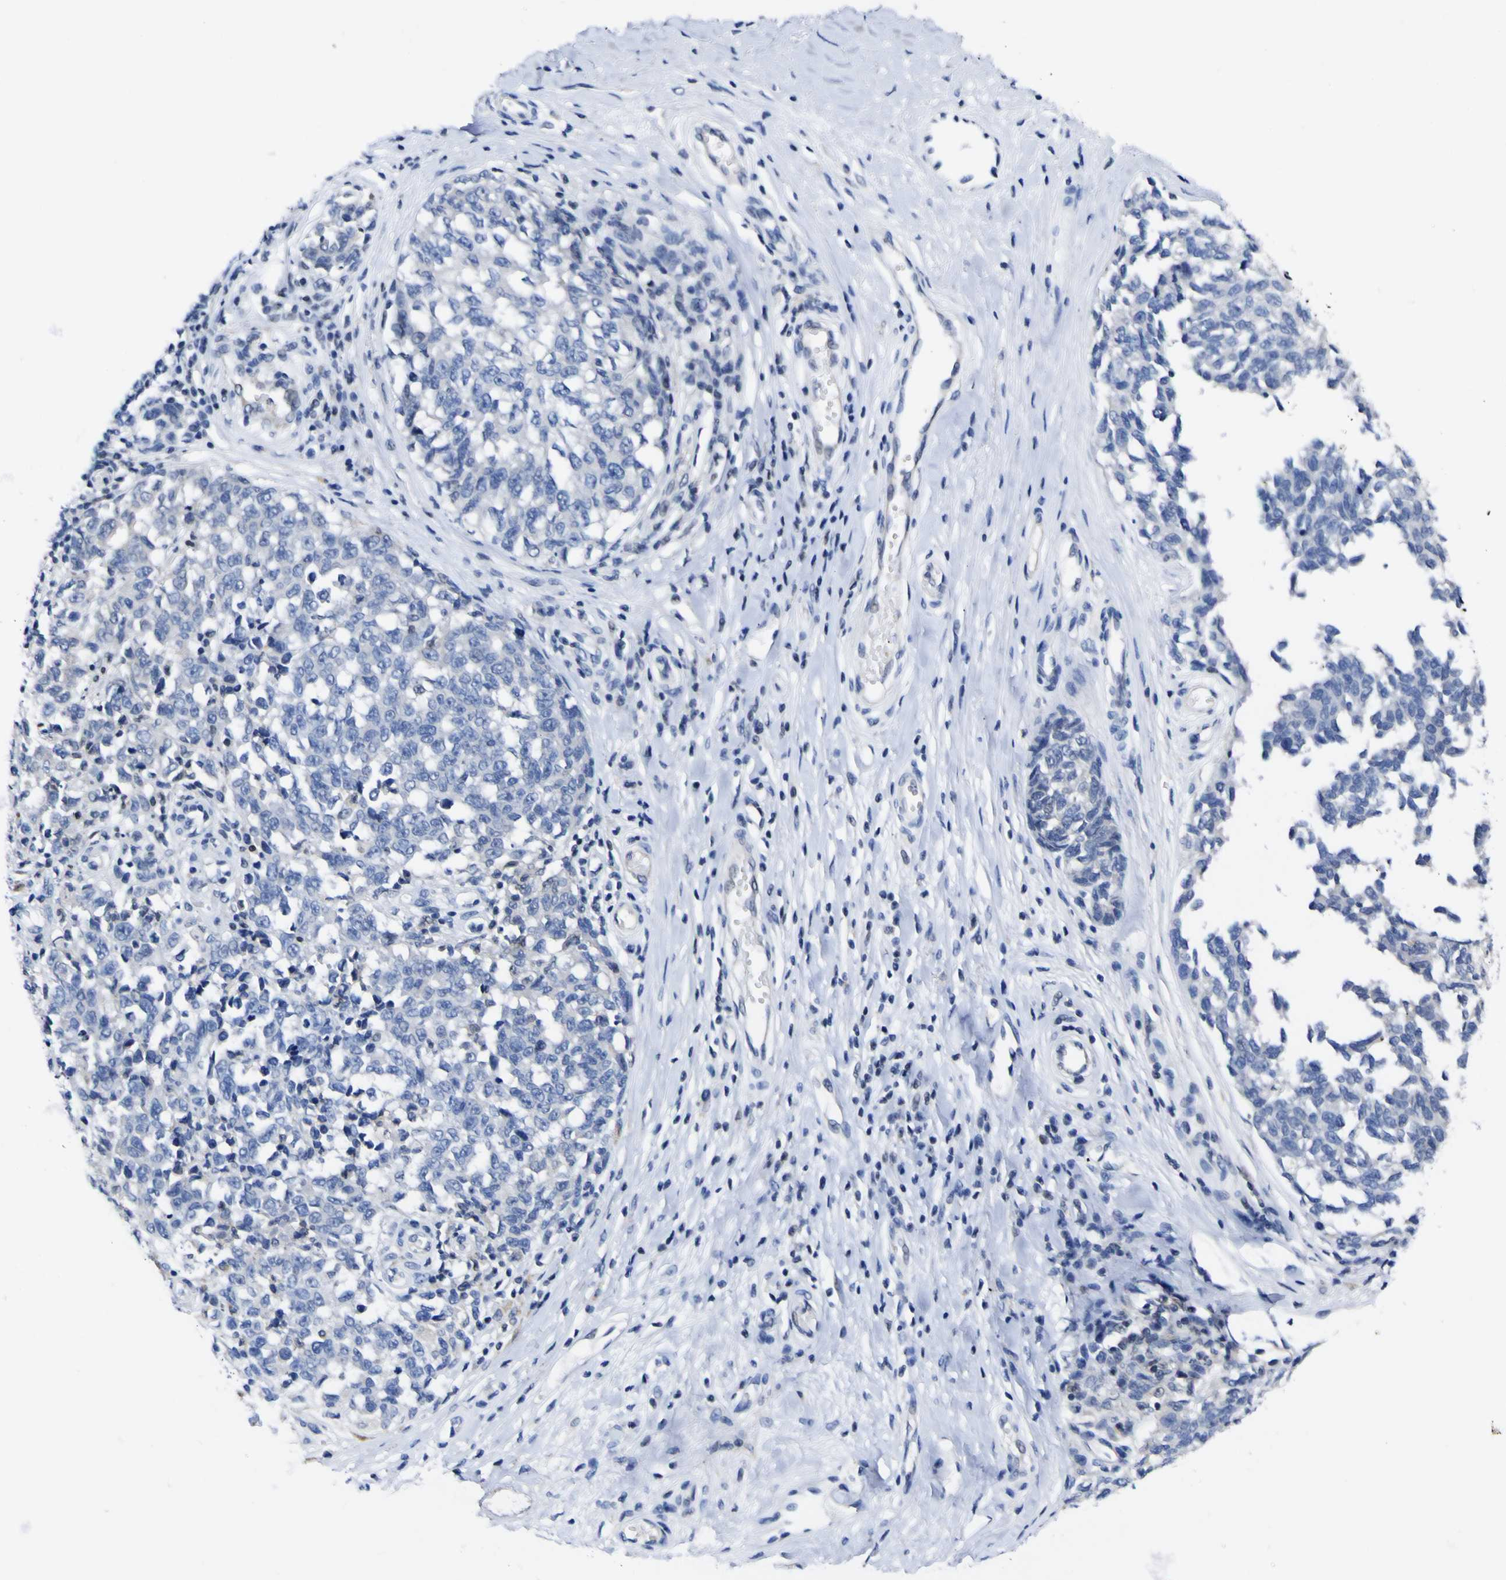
{"staining": {"intensity": "negative", "quantity": "none", "location": "none"}, "tissue": "melanoma", "cell_type": "Tumor cells", "image_type": "cancer", "snomed": [{"axis": "morphology", "description": "Malignant melanoma, NOS"}, {"axis": "topography", "description": "Skin"}], "caption": "DAB immunohistochemical staining of human malignant melanoma exhibits no significant positivity in tumor cells.", "gene": "CASP6", "patient": {"sex": "female", "age": 64}}